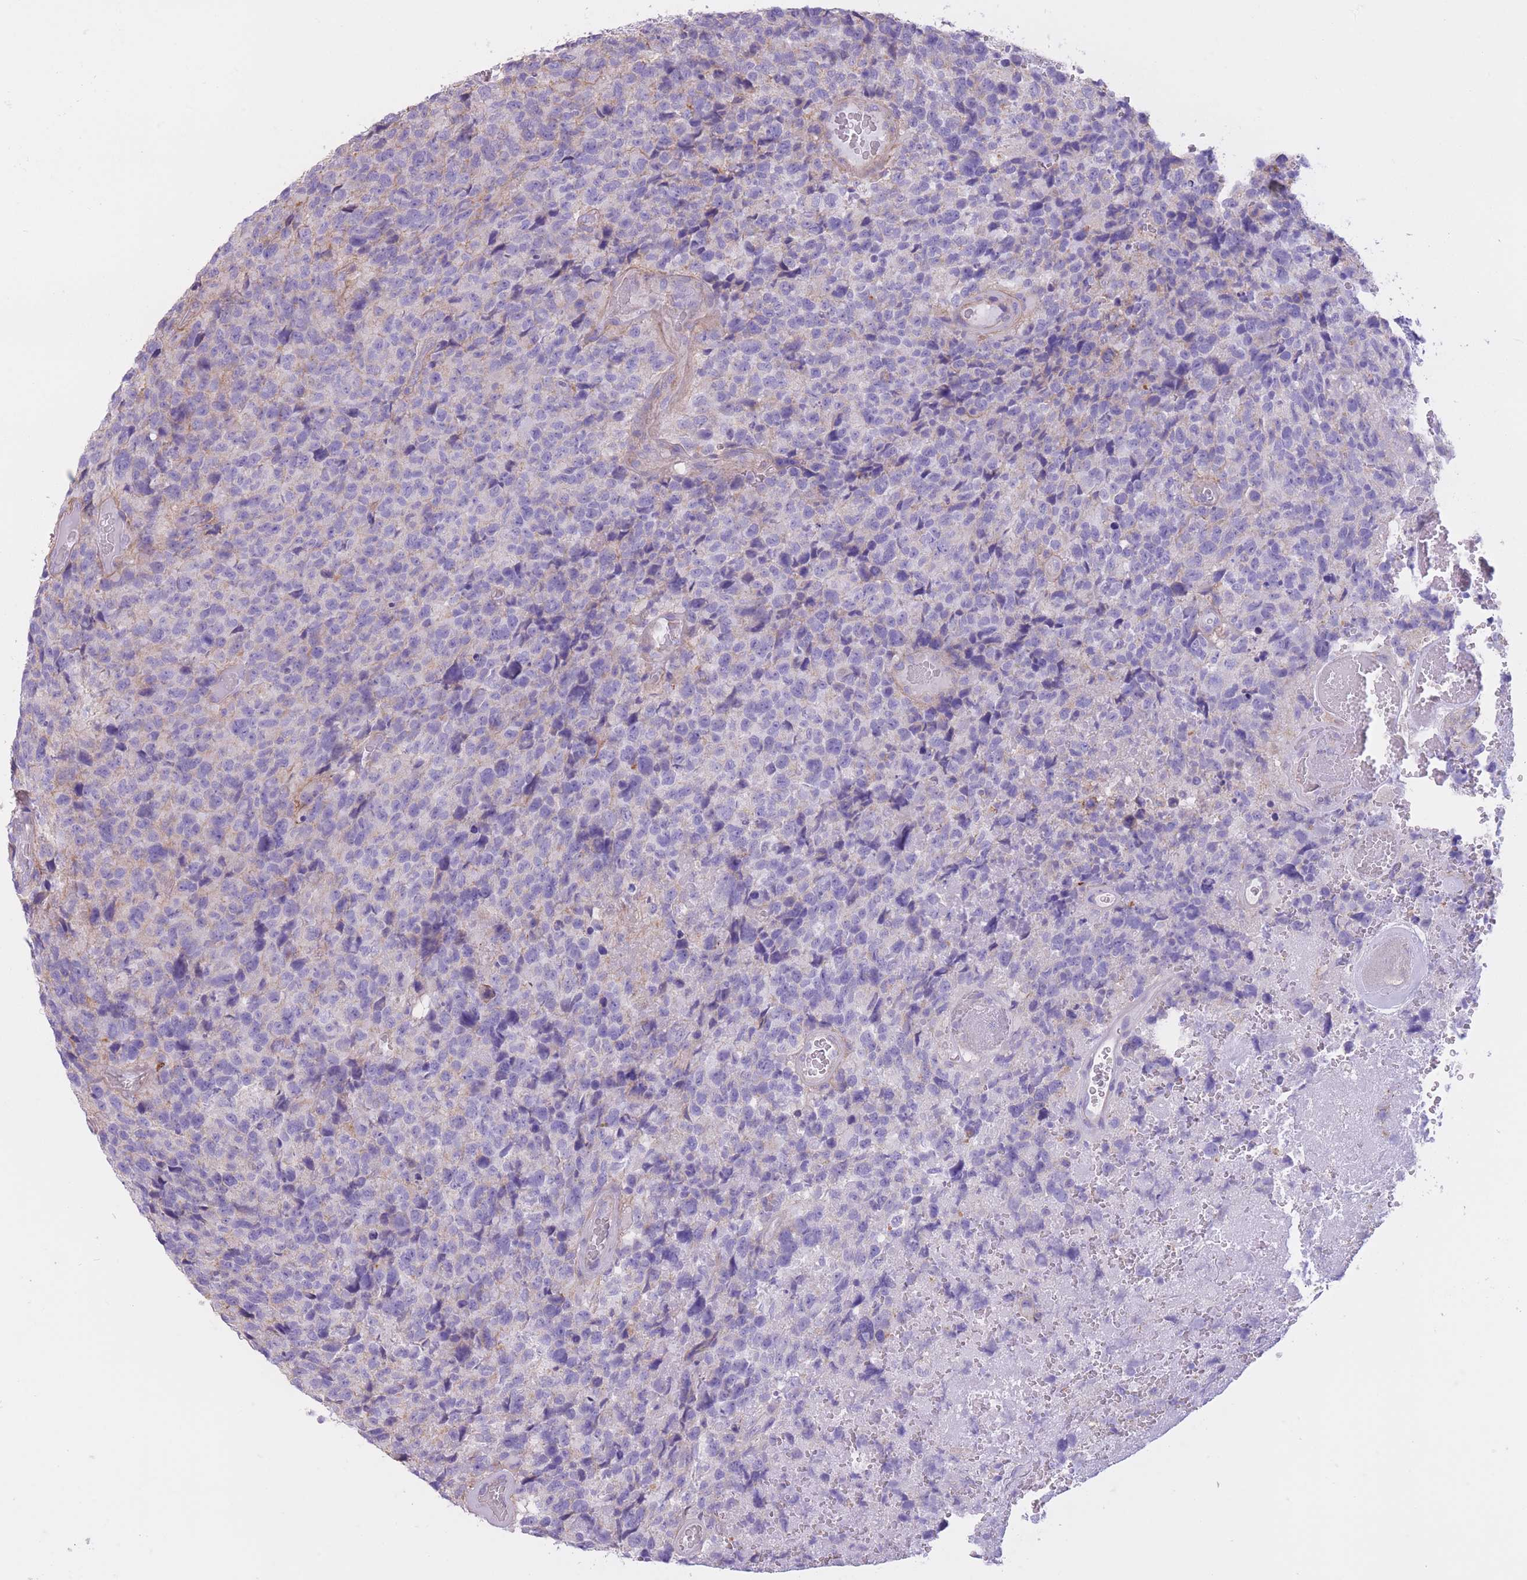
{"staining": {"intensity": "negative", "quantity": "none", "location": "none"}, "tissue": "glioma", "cell_type": "Tumor cells", "image_type": "cancer", "snomed": [{"axis": "morphology", "description": "Glioma, malignant, High grade"}, {"axis": "topography", "description": "Brain"}], "caption": "Immunohistochemistry (IHC) photomicrograph of neoplastic tissue: human high-grade glioma (malignant) stained with DAB (3,3'-diaminobenzidine) displays no significant protein positivity in tumor cells.", "gene": "PDHA1", "patient": {"sex": "male", "age": 69}}